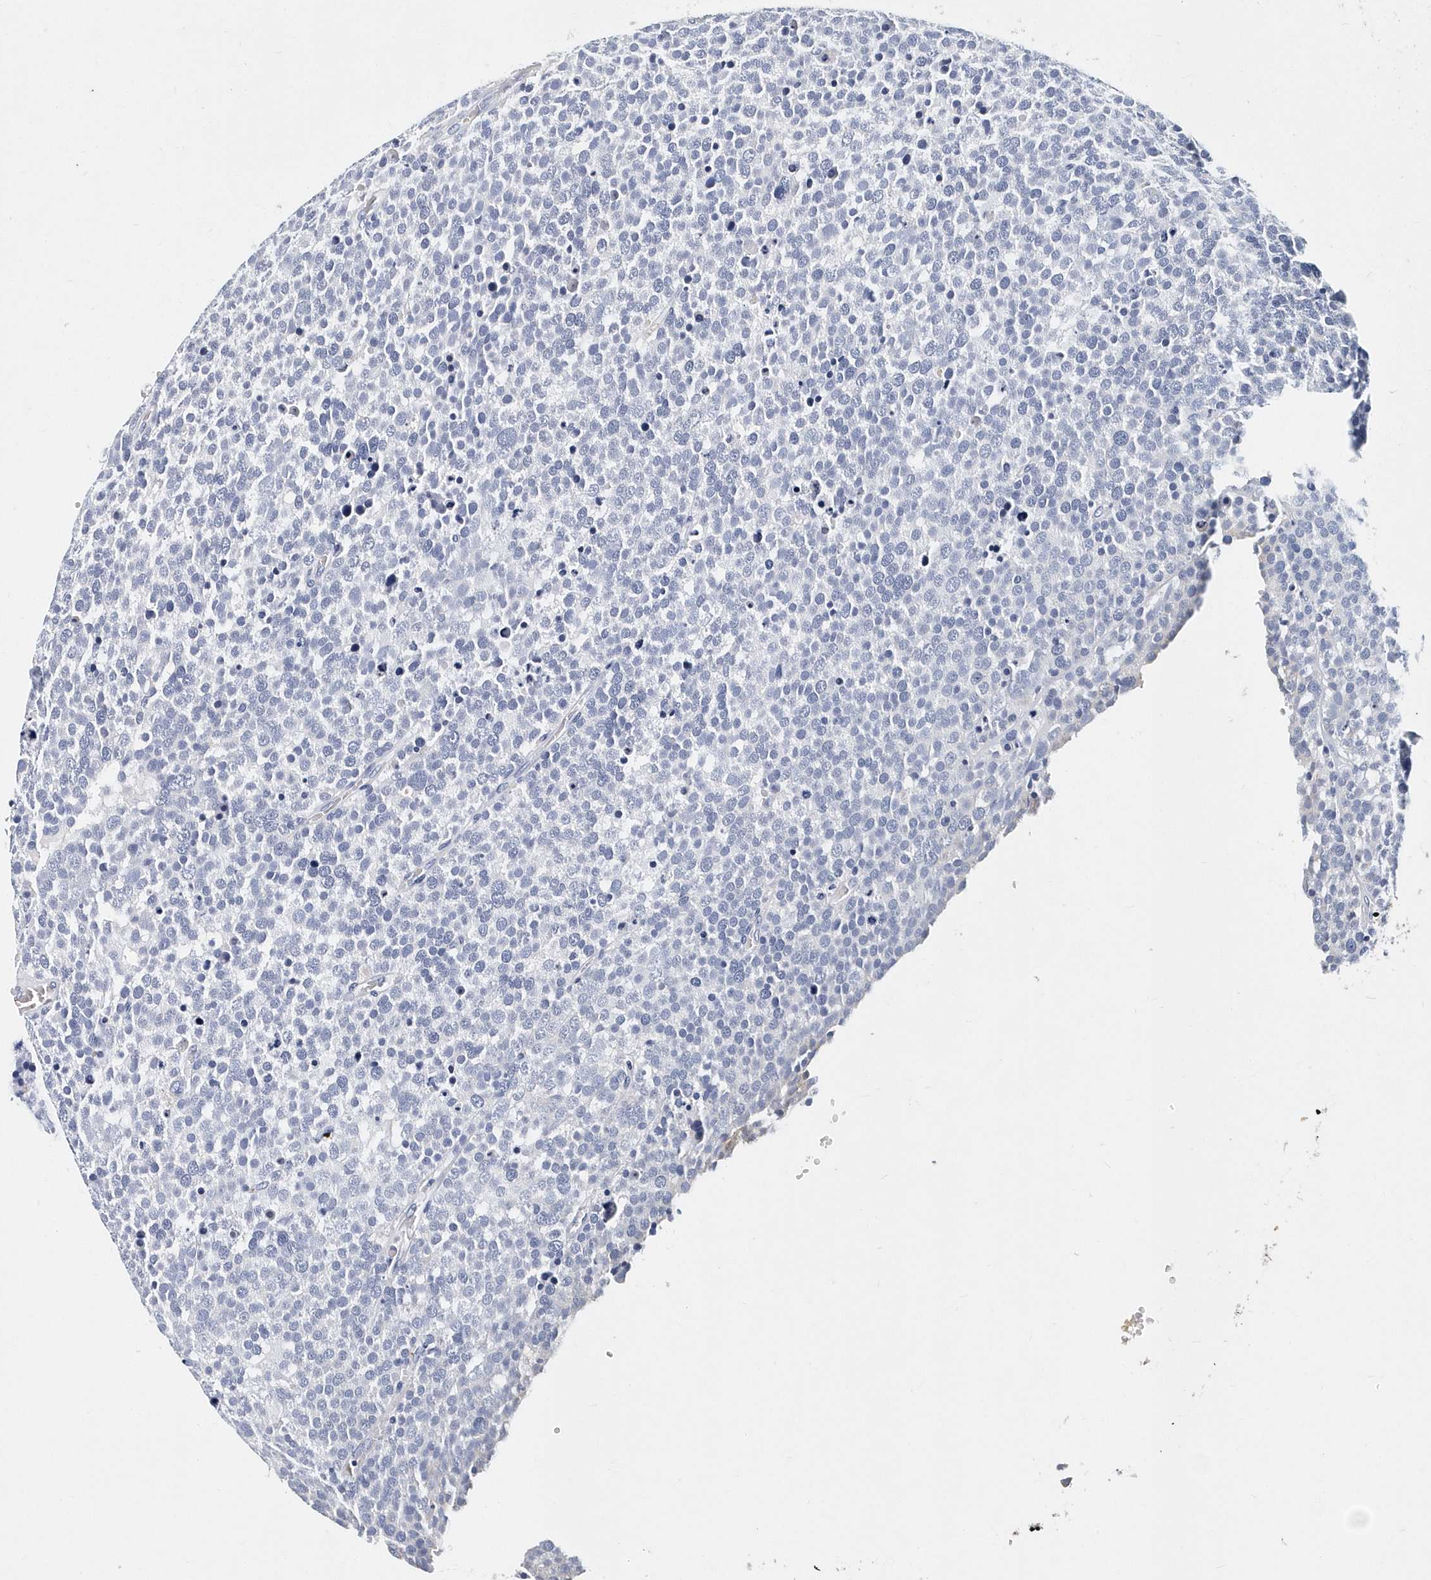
{"staining": {"intensity": "negative", "quantity": "none", "location": "none"}, "tissue": "testis cancer", "cell_type": "Tumor cells", "image_type": "cancer", "snomed": [{"axis": "morphology", "description": "Seminoma, NOS"}, {"axis": "topography", "description": "Testis"}], "caption": "Seminoma (testis) was stained to show a protein in brown. There is no significant expression in tumor cells.", "gene": "ITGA2B", "patient": {"sex": "male", "age": 71}}